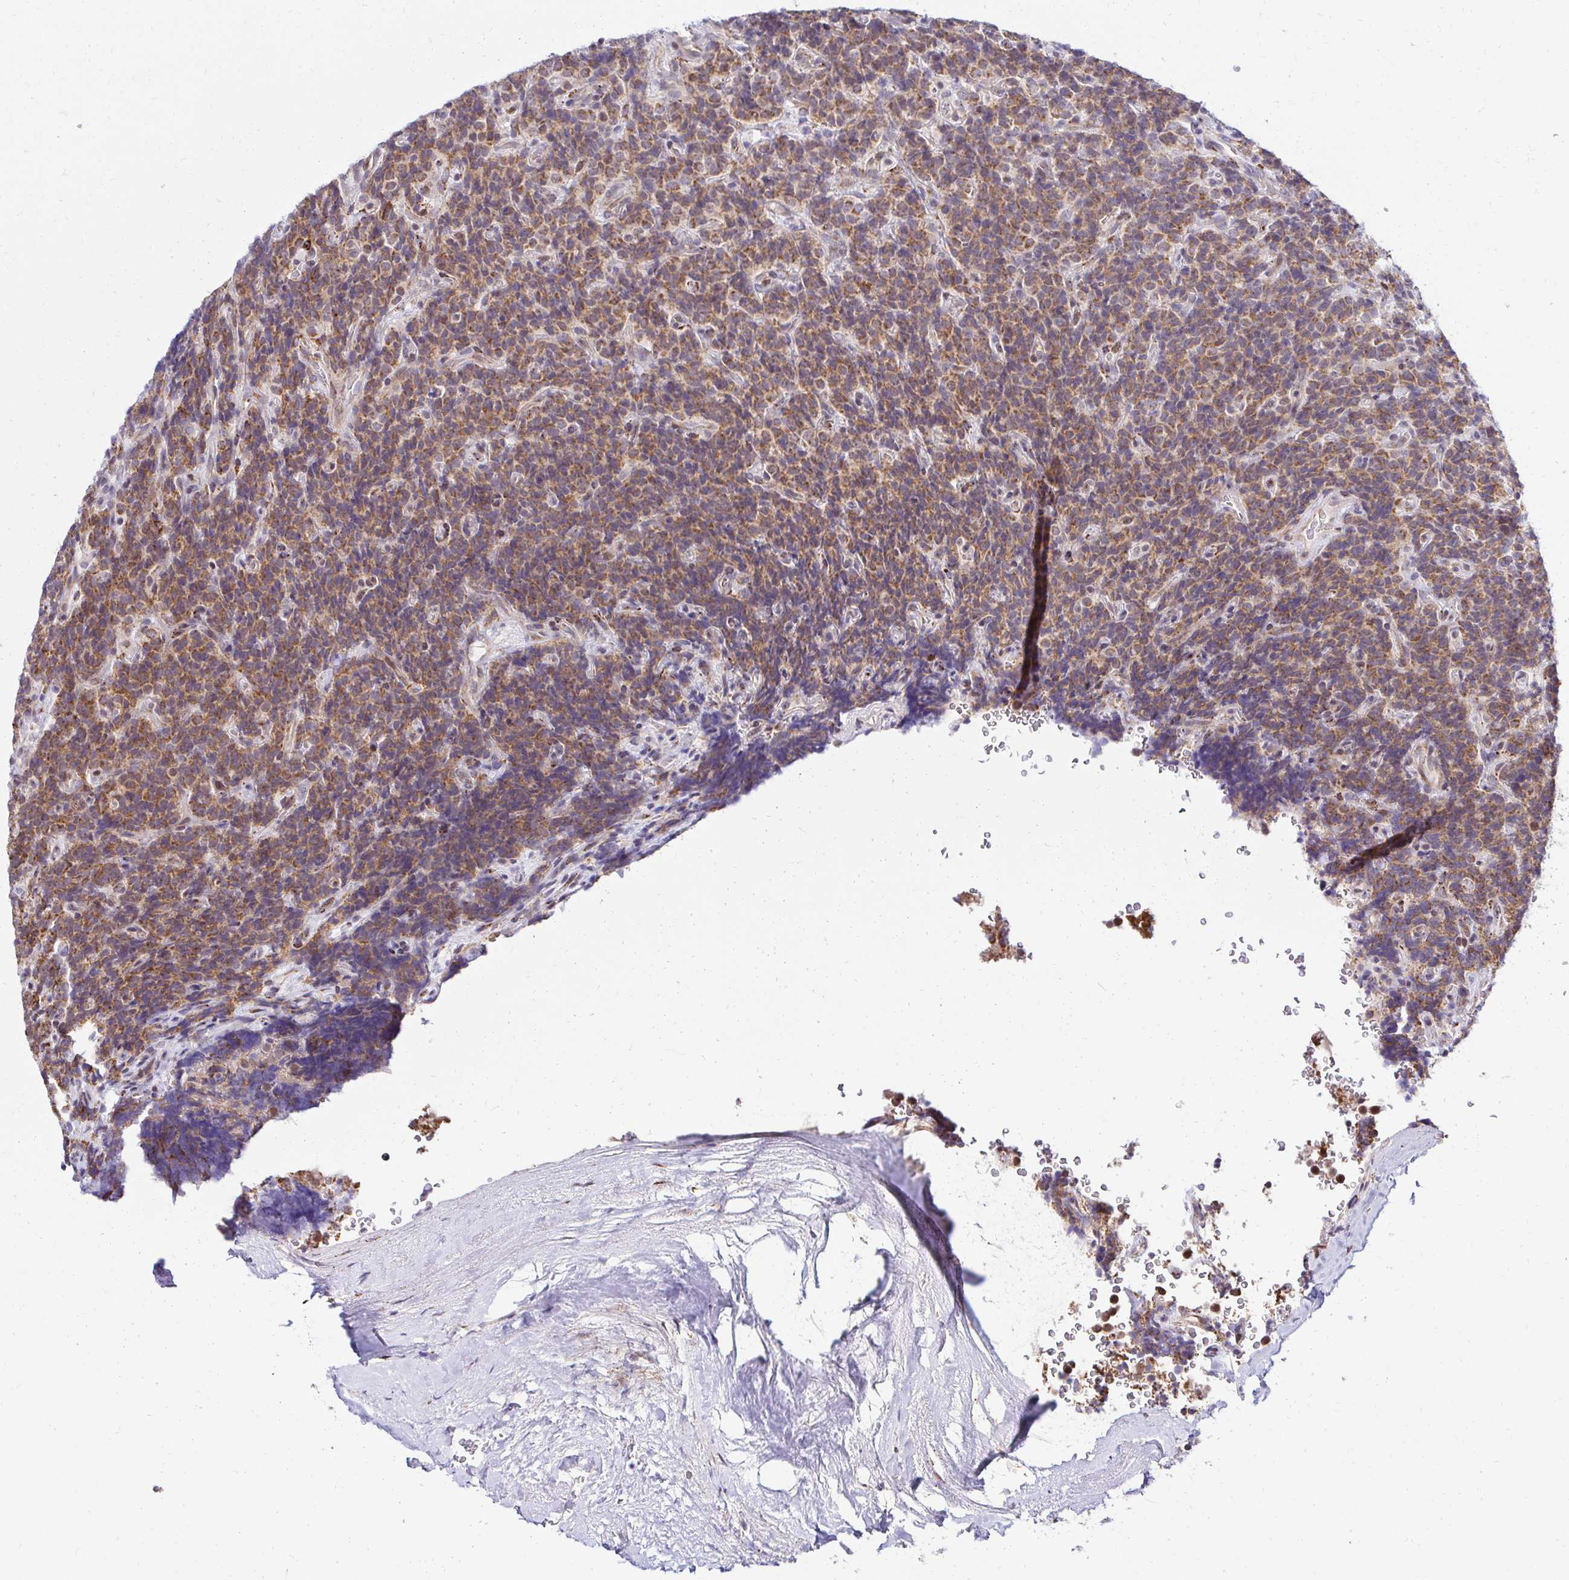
{"staining": {"intensity": "moderate", "quantity": ">75%", "location": "cytoplasmic/membranous"}, "tissue": "carcinoid", "cell_type": "Tumor cells", "image_type": "cancer", "snomed": [{"axis": "morphology", "description": "Carcinoid, malignant, NOS"}, {"axis": "topography", "description": "Pancreas"}], "caption": "Malignant carcinoid was stained to show a protein in brown. There is medium levels of moderate cytoplasmic/membranous expression in about >75% of tumor cells.", "gene": "HPS1", "patient": {"sex": "male", "age": 36}}